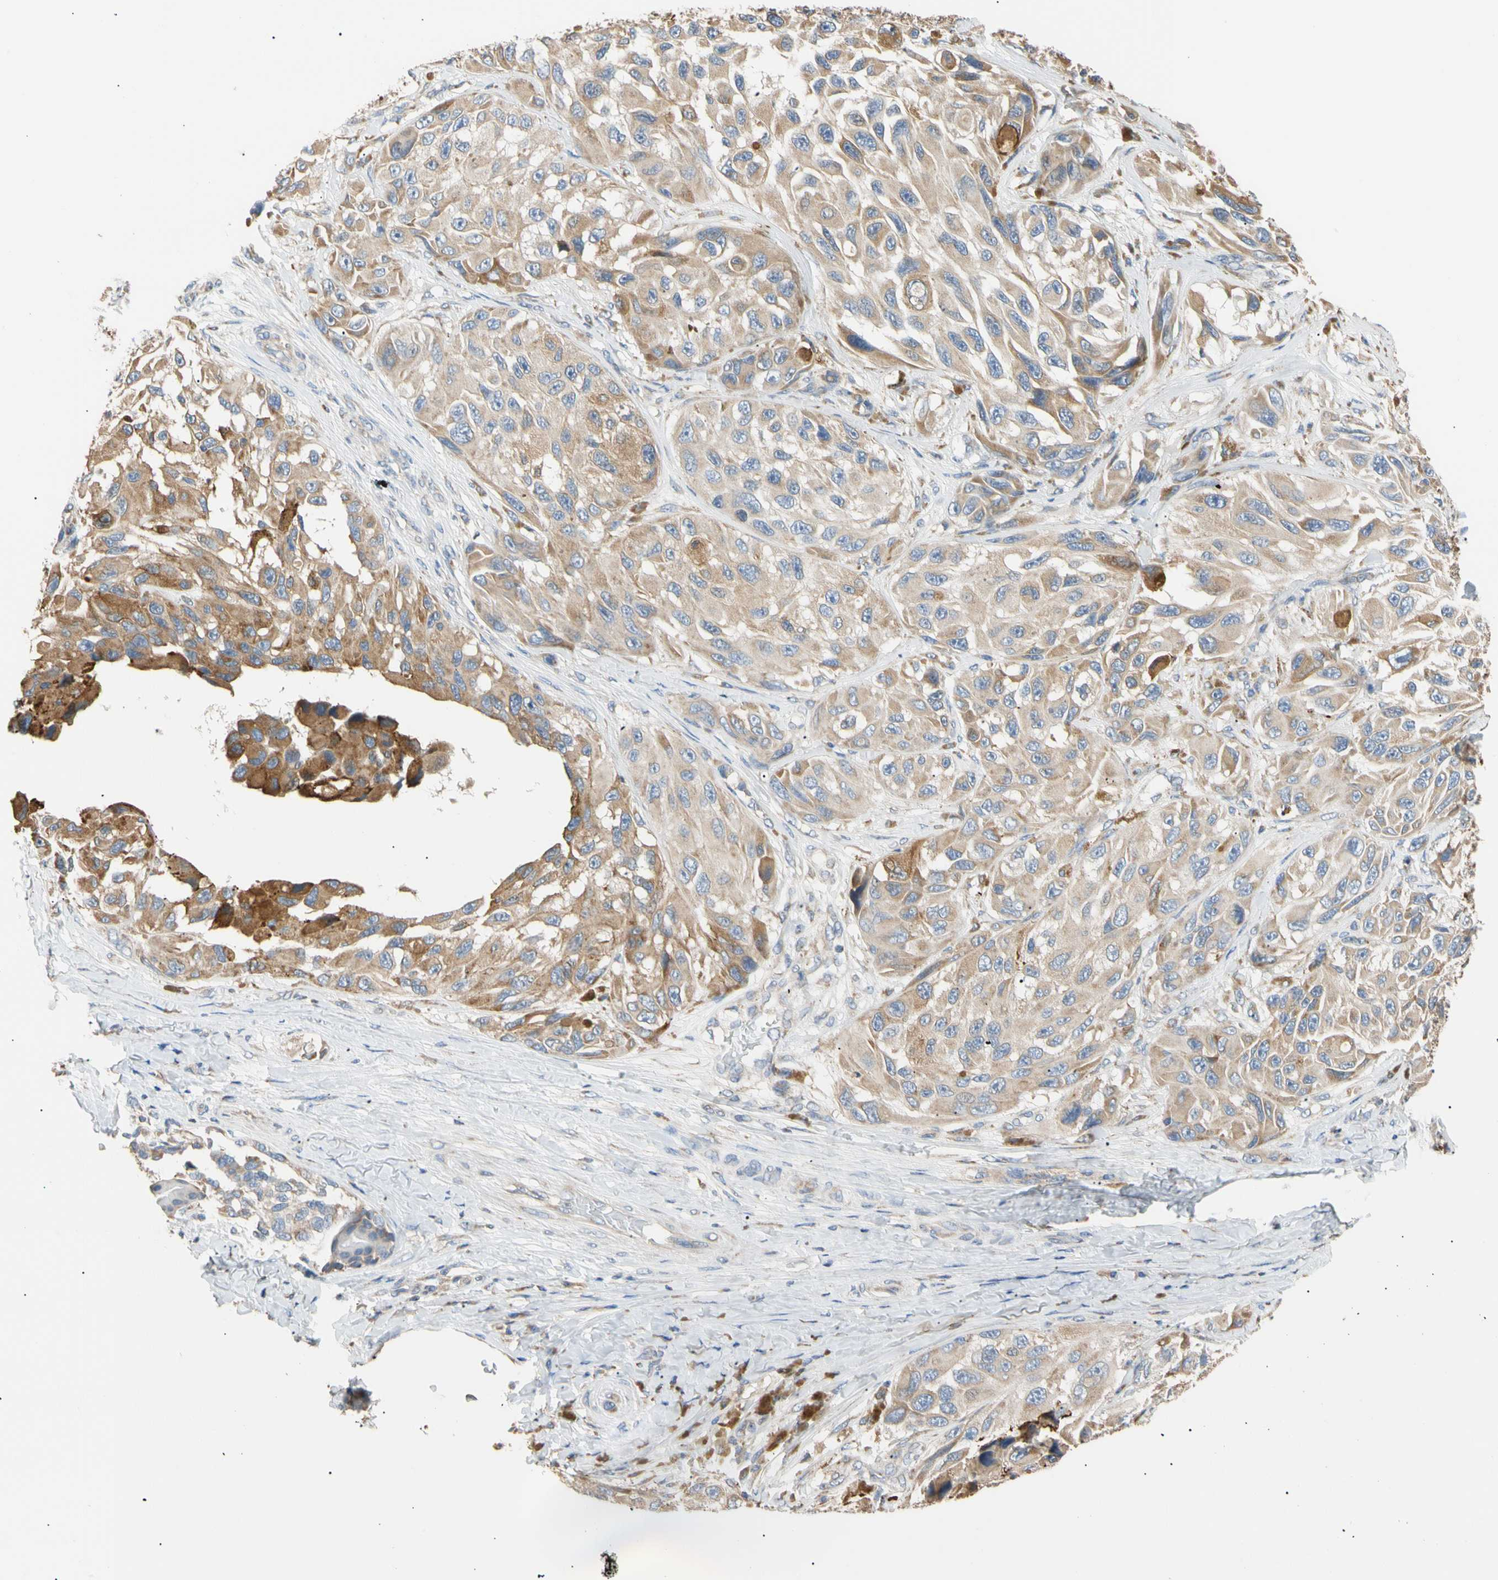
{"staining": {"intensity": "moderate", "quantity": ">75%", "location": "cytoplasmic/membranous"}, "tissue": "melanoma", "cell_type": "Tumor cells", "image_type": "cancer", "snomed": [{"axis": "morphology", "description": "Malignant melanoma, NOS"}, {"axis": "topography", "description": "Skin"}], "caption": "A micrograph of melanoma stained for a protein exhibits moderate cytoplasmic/membranous brown staining in tumor cells.", "gene": "PLGRKT", "patient": {"sex": "female", "age": 73}}